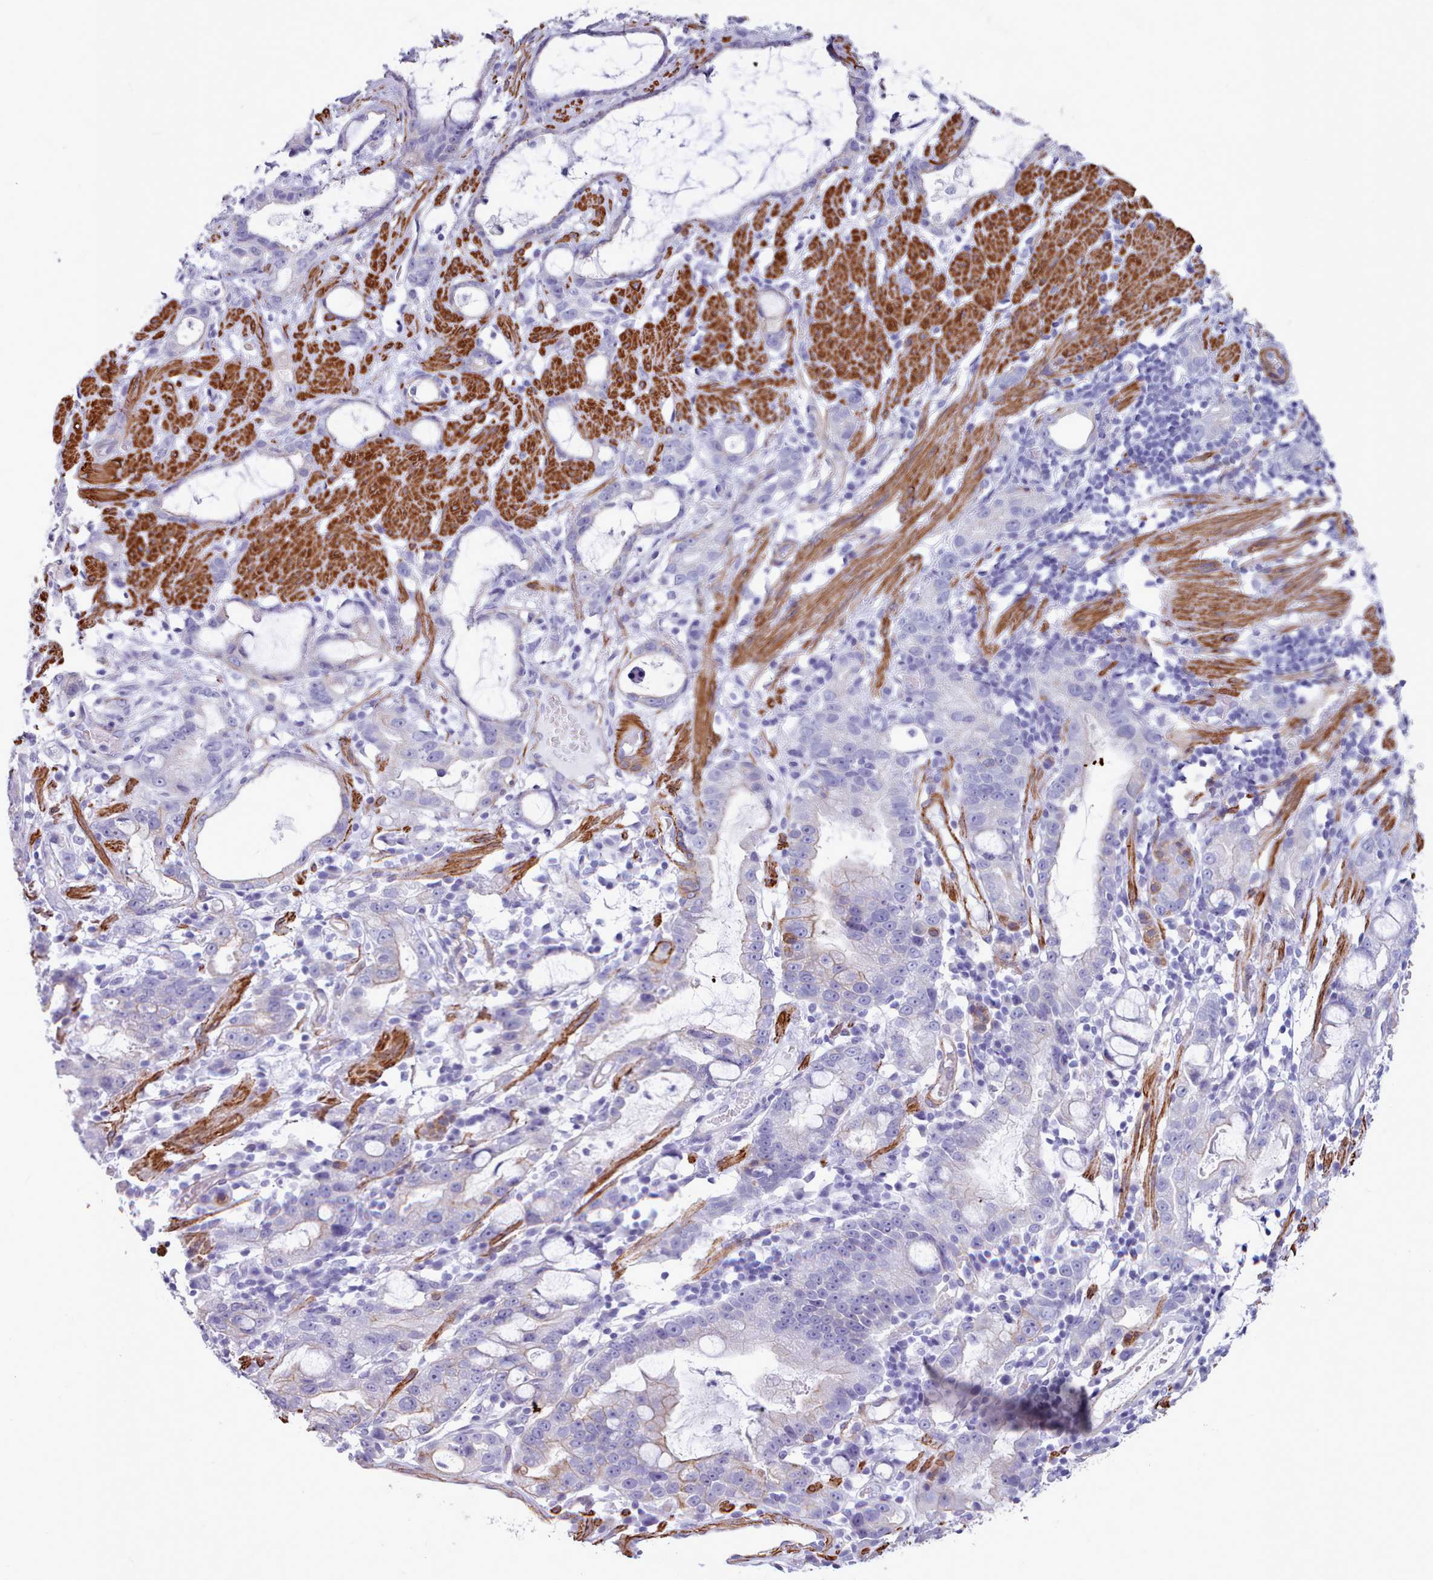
{"staining": {"intensity": "negative", "quantity": "none", "location": "none"}, "tissue": "stomach cancer", "cell_type": "Tumor cells", "image_type": "cancer", "snomed": [{"axis": "morphology", "description": "Adenocarcinoma, NOS"}, {"axis": "topography", "description": "Stomach"}], "caption": "Tumor cells are negative for brown protein staining in adenocarcinoma (stomach).", "gene": "FPGS", "patient": {"sex": "male", "age": 55}}